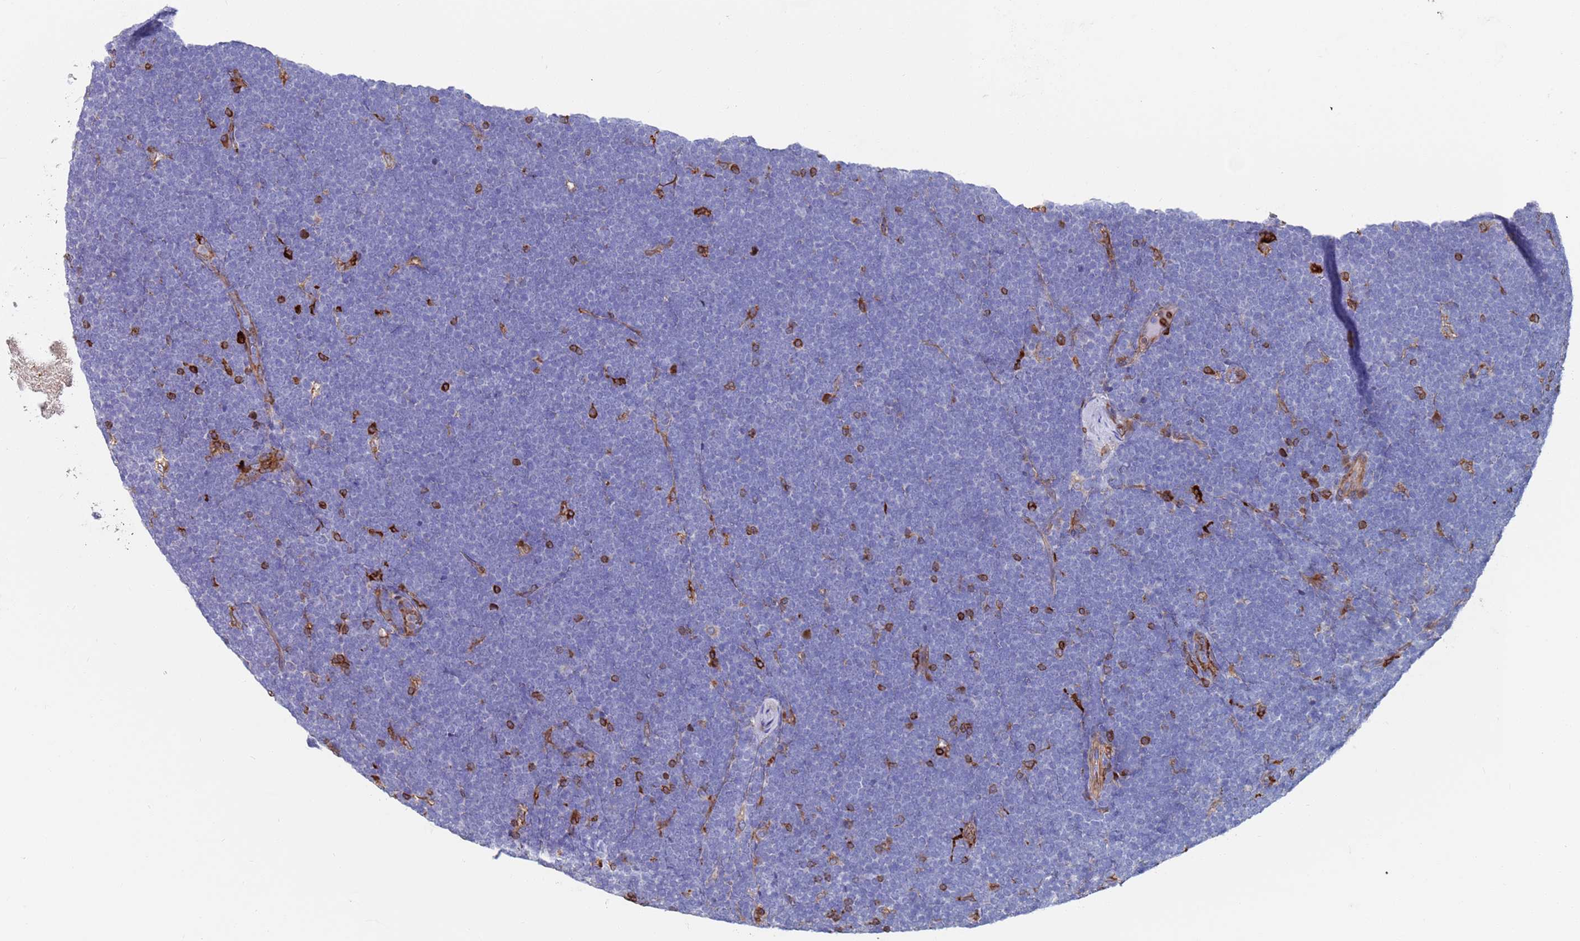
{"staining": {"intensity": "negative", "quantity": "none", "location": "none"}, "tissue": "lymphoma", "cell_type": "Tumor cells", "image_type": "cancer", "snomed": [{"axis": "morphology", "description": "Malignant lymphoma, non-Hodgkin's type, High grade"}, {"axis": "topography", "description": "Lymph node"}], "caption": "A high-resolution micrograph shows immunohistochemistry staining of high-grade malignant lymphoma, non-Hodgkin's type, which reveals no significant expression in tumor cells. (DAB immunohistochemistry (IHC), high magnification).", "gene": "GREB1L", "patient": {"sex": "male", "age": 13}}